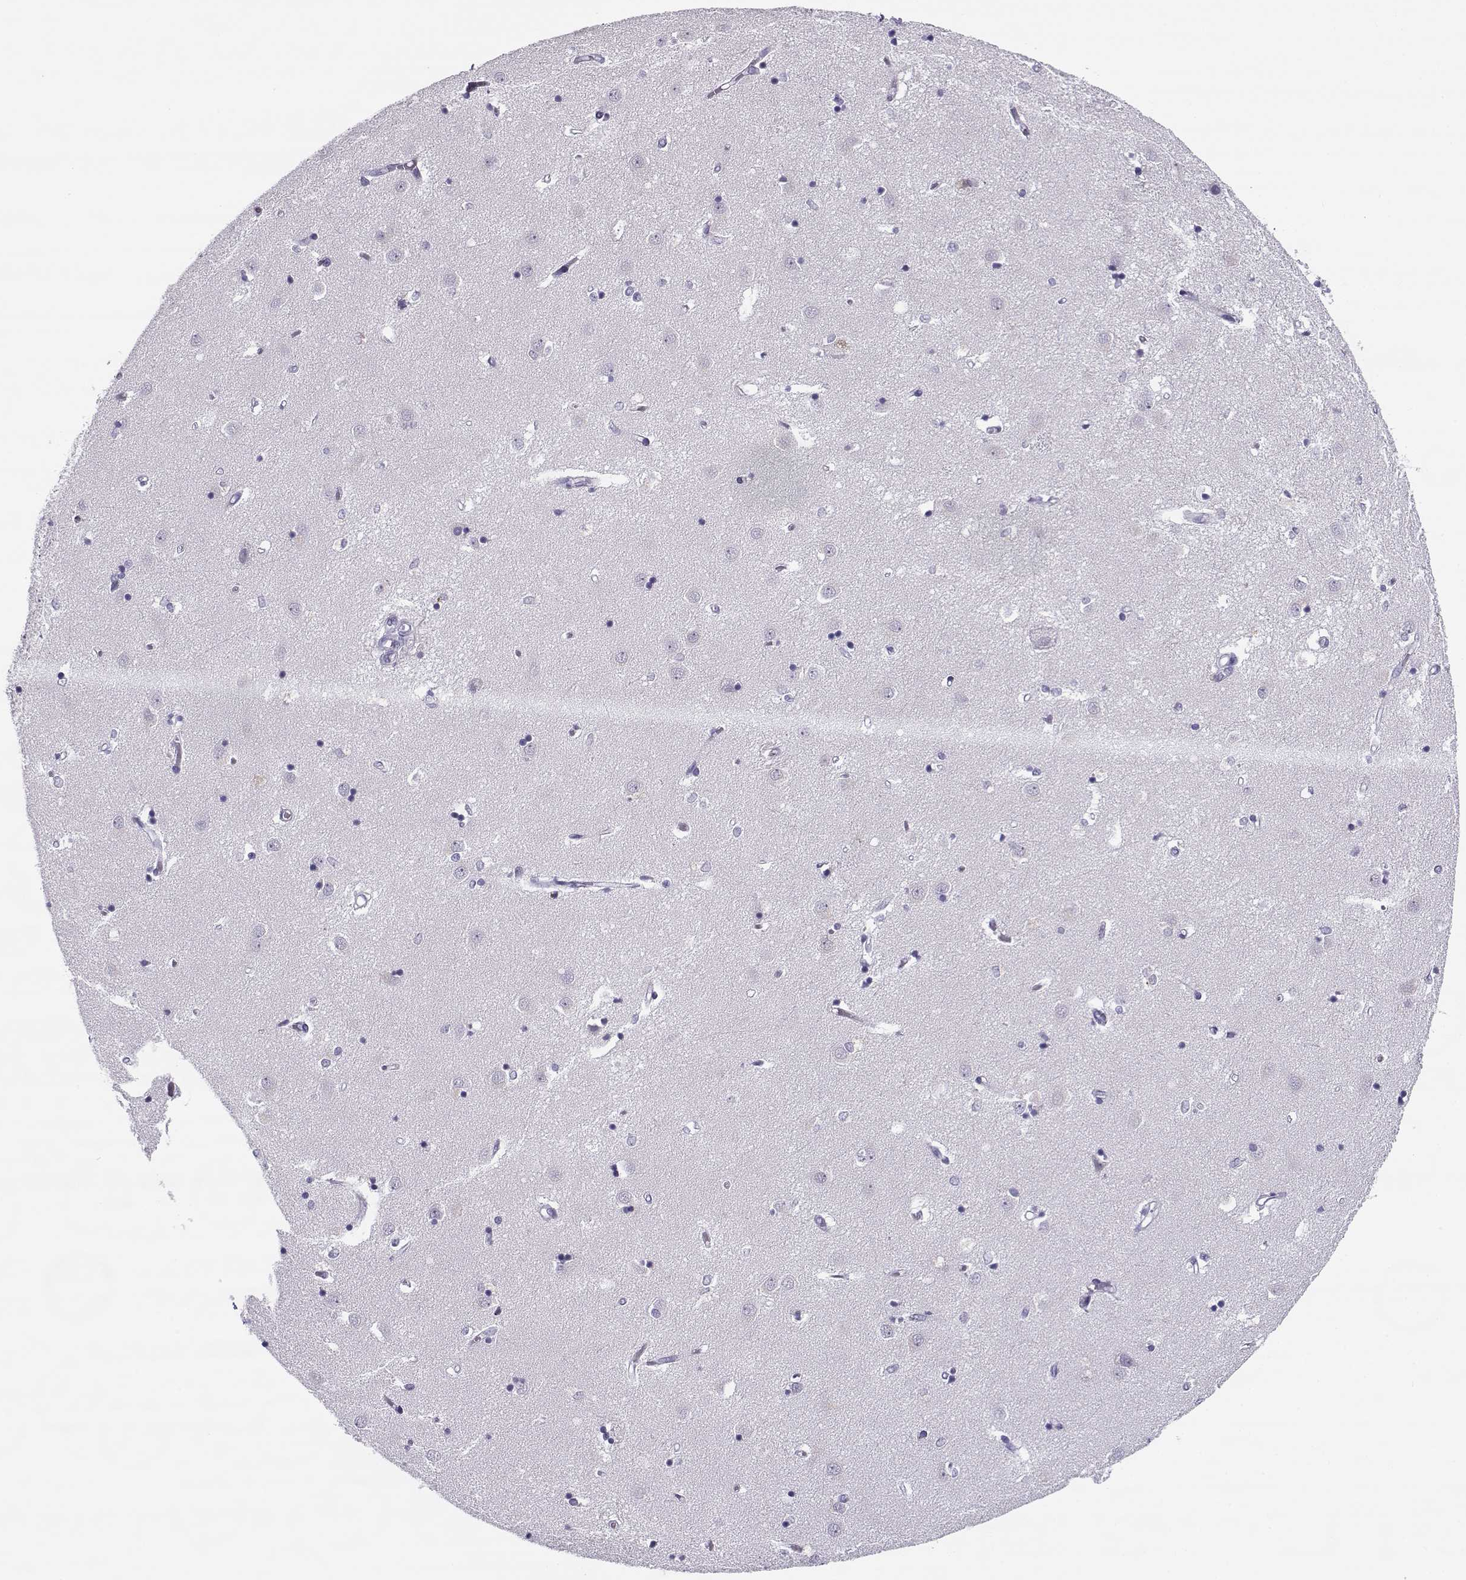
{"staining": {"intensity": "negative", "quantity": "none", "location": "none"}, "tissue": "caudate", "cell_type": "Glial cells", "image_type": "normal", "snomed": [{"axis": "morphology", "description": "Normal tissue, NOS"}, {"axis": "topography", "description": "Lateral ventricle wall"}], "caption": "A histopathology image of human caudate is negative for staining in glial cells. (DAB immunohistochemistry (IHC) visualized using brightfield microscopy, high magnification).", "gene": "CFAP77", "patient": {"sex": "male", "age": 54}}